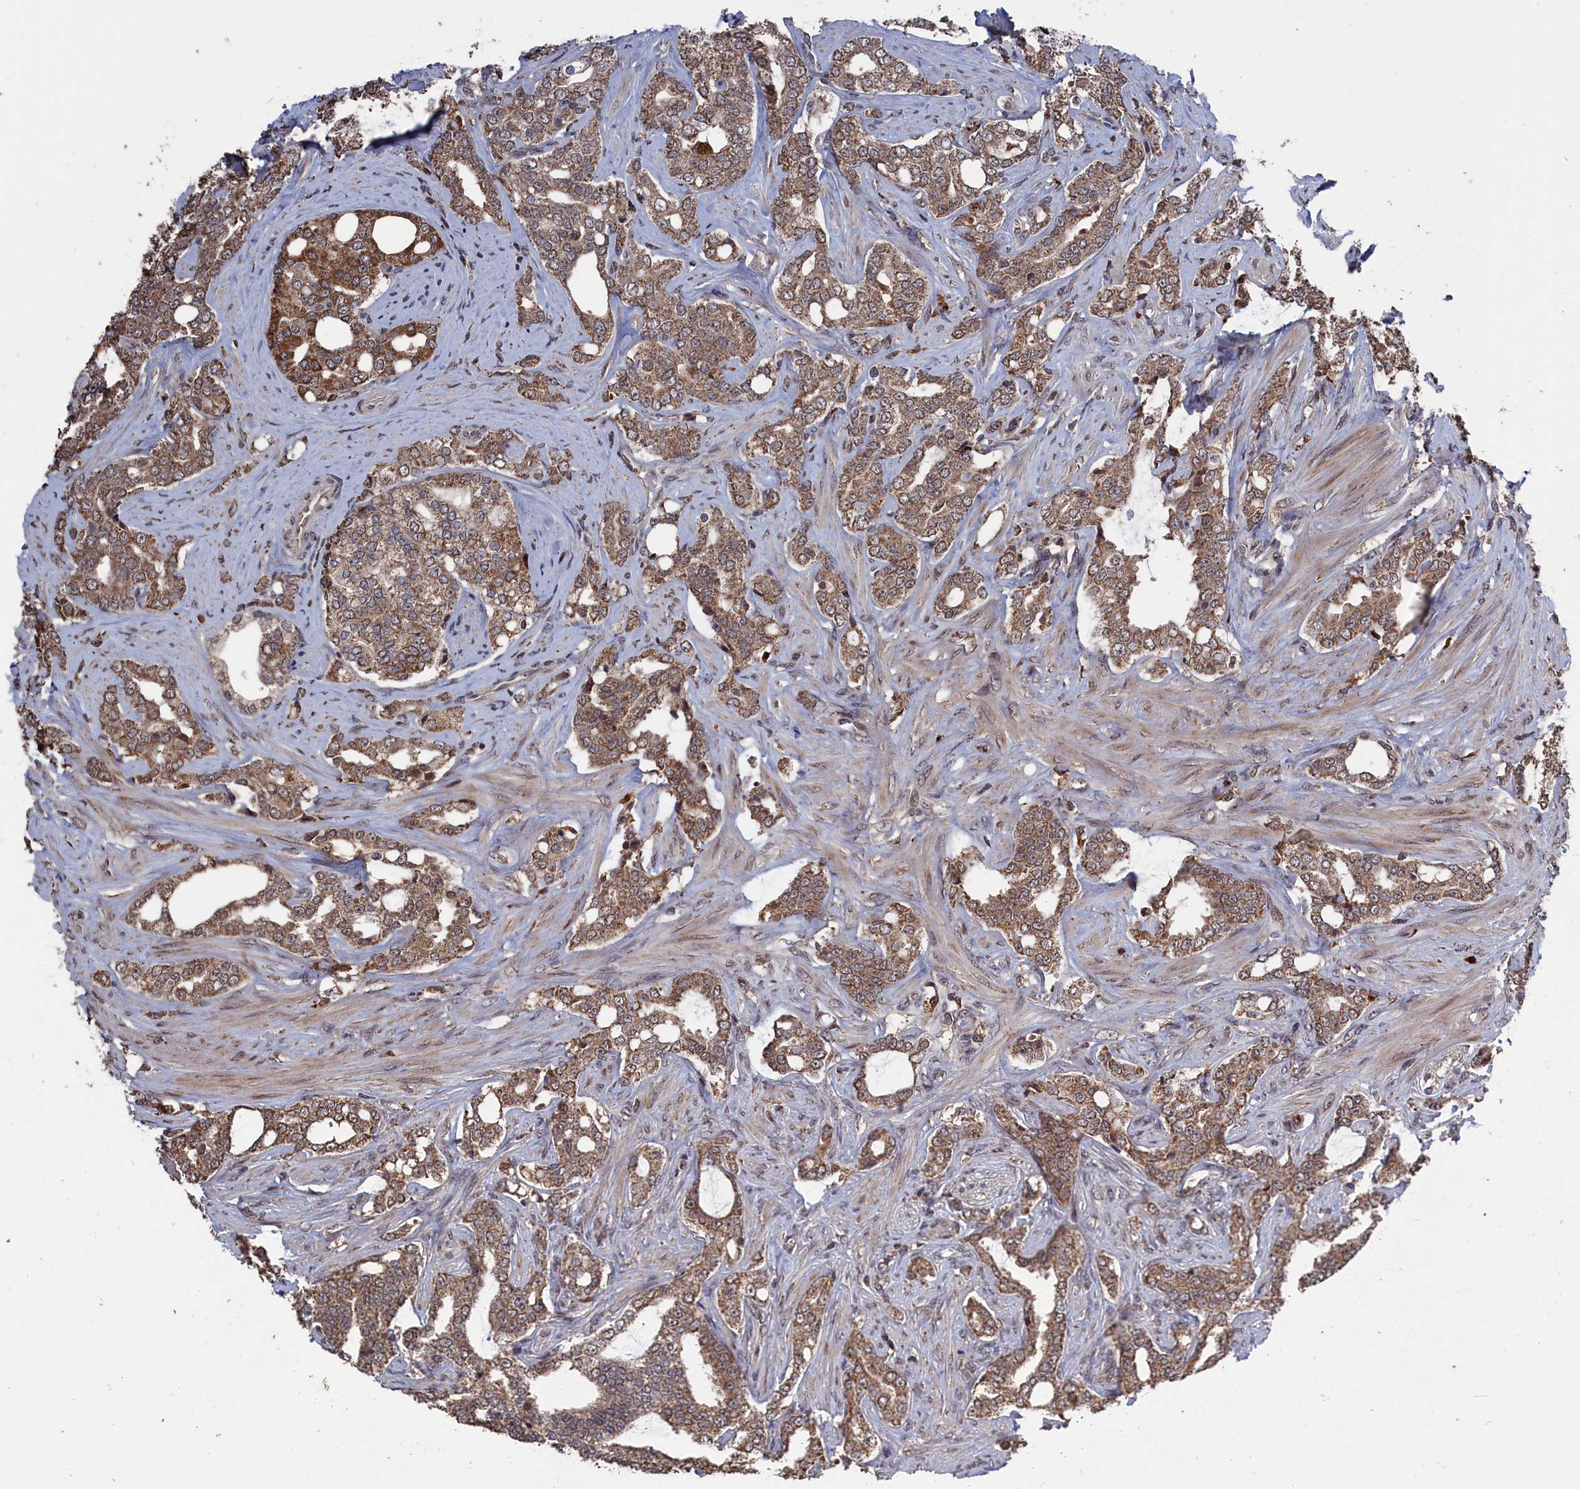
{"staining": {"intensity": "moderate", "quantity": ">75%", "location": "cytoplasmic/membranous"}, "tissue": "prostate cancer", "cell_type": "Tumor cells", "image_type": "cancer", "snomed": [{"axis": "morphology", "description": "Adenocarcinoma, High grade"}, {"axis": "topography", "description": "Prostate"}], "caption": "Prostate high-grade adenocarcinoma was stained to show a protein in brown. There is medium levels of moderate cytoplasmic/membranous expression in approximately >75% of tumor cells.", "gene": "CEACAM21", "patient": {"sex": "male", "age": 64}}